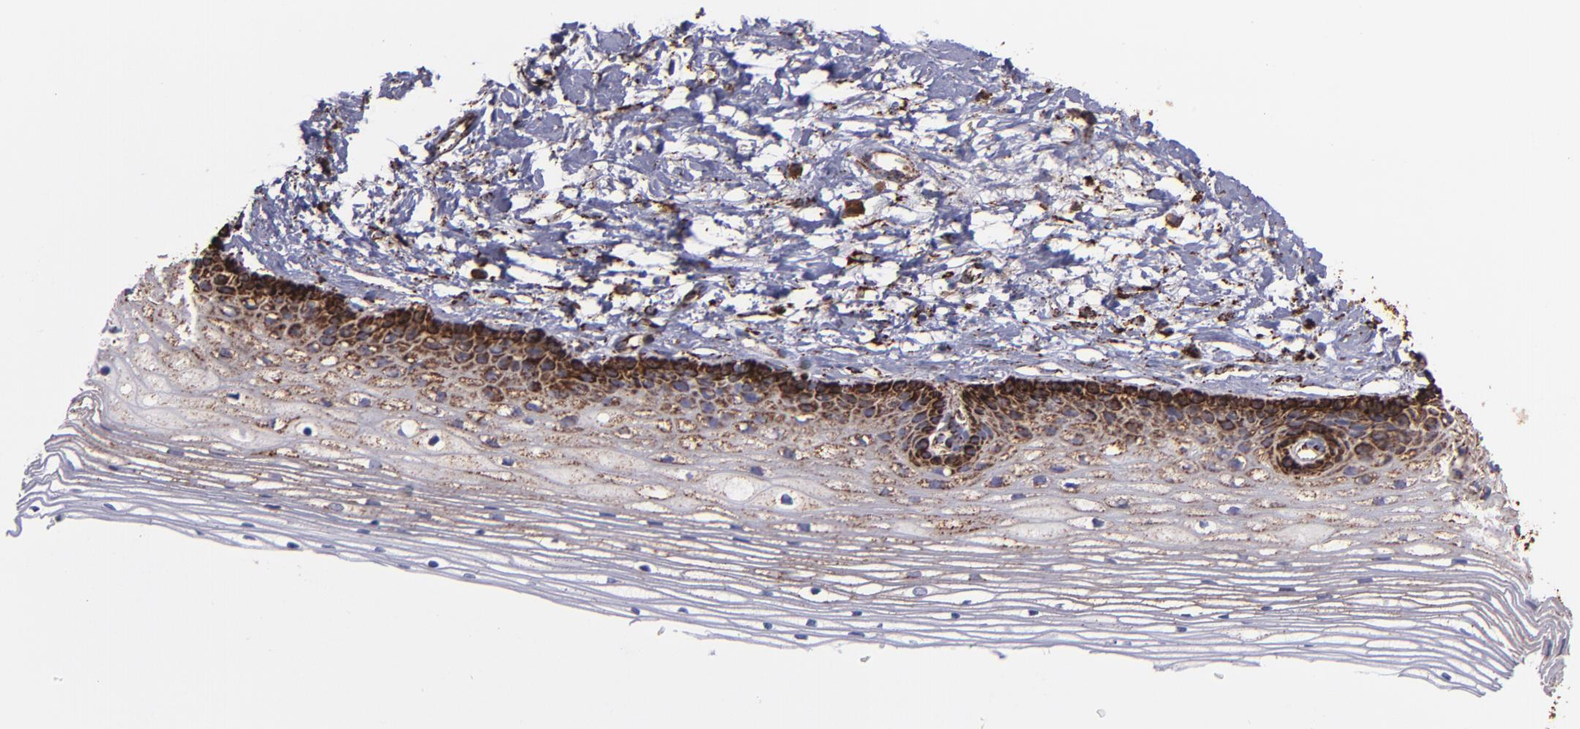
{"staining": {"intensity": "strong", "quantity": ">75%", "location": "cytoplasmic/membranous"}, "tissue": "cervix", "cell_type": "Glandular cells", "image_type": "normal", "snomed": [{"axis": "morphology", "description": "Normal tissue, NOS"}, {"axis": "topography", "description": "Cervix"}], "caption": "Cervix stained with a brown dye reveals strong cytoplasmic/membranous positive expression in about >75% of glandular cells.", "gene": "MAOB", "patient": {"sex": "female", "age": 77}}